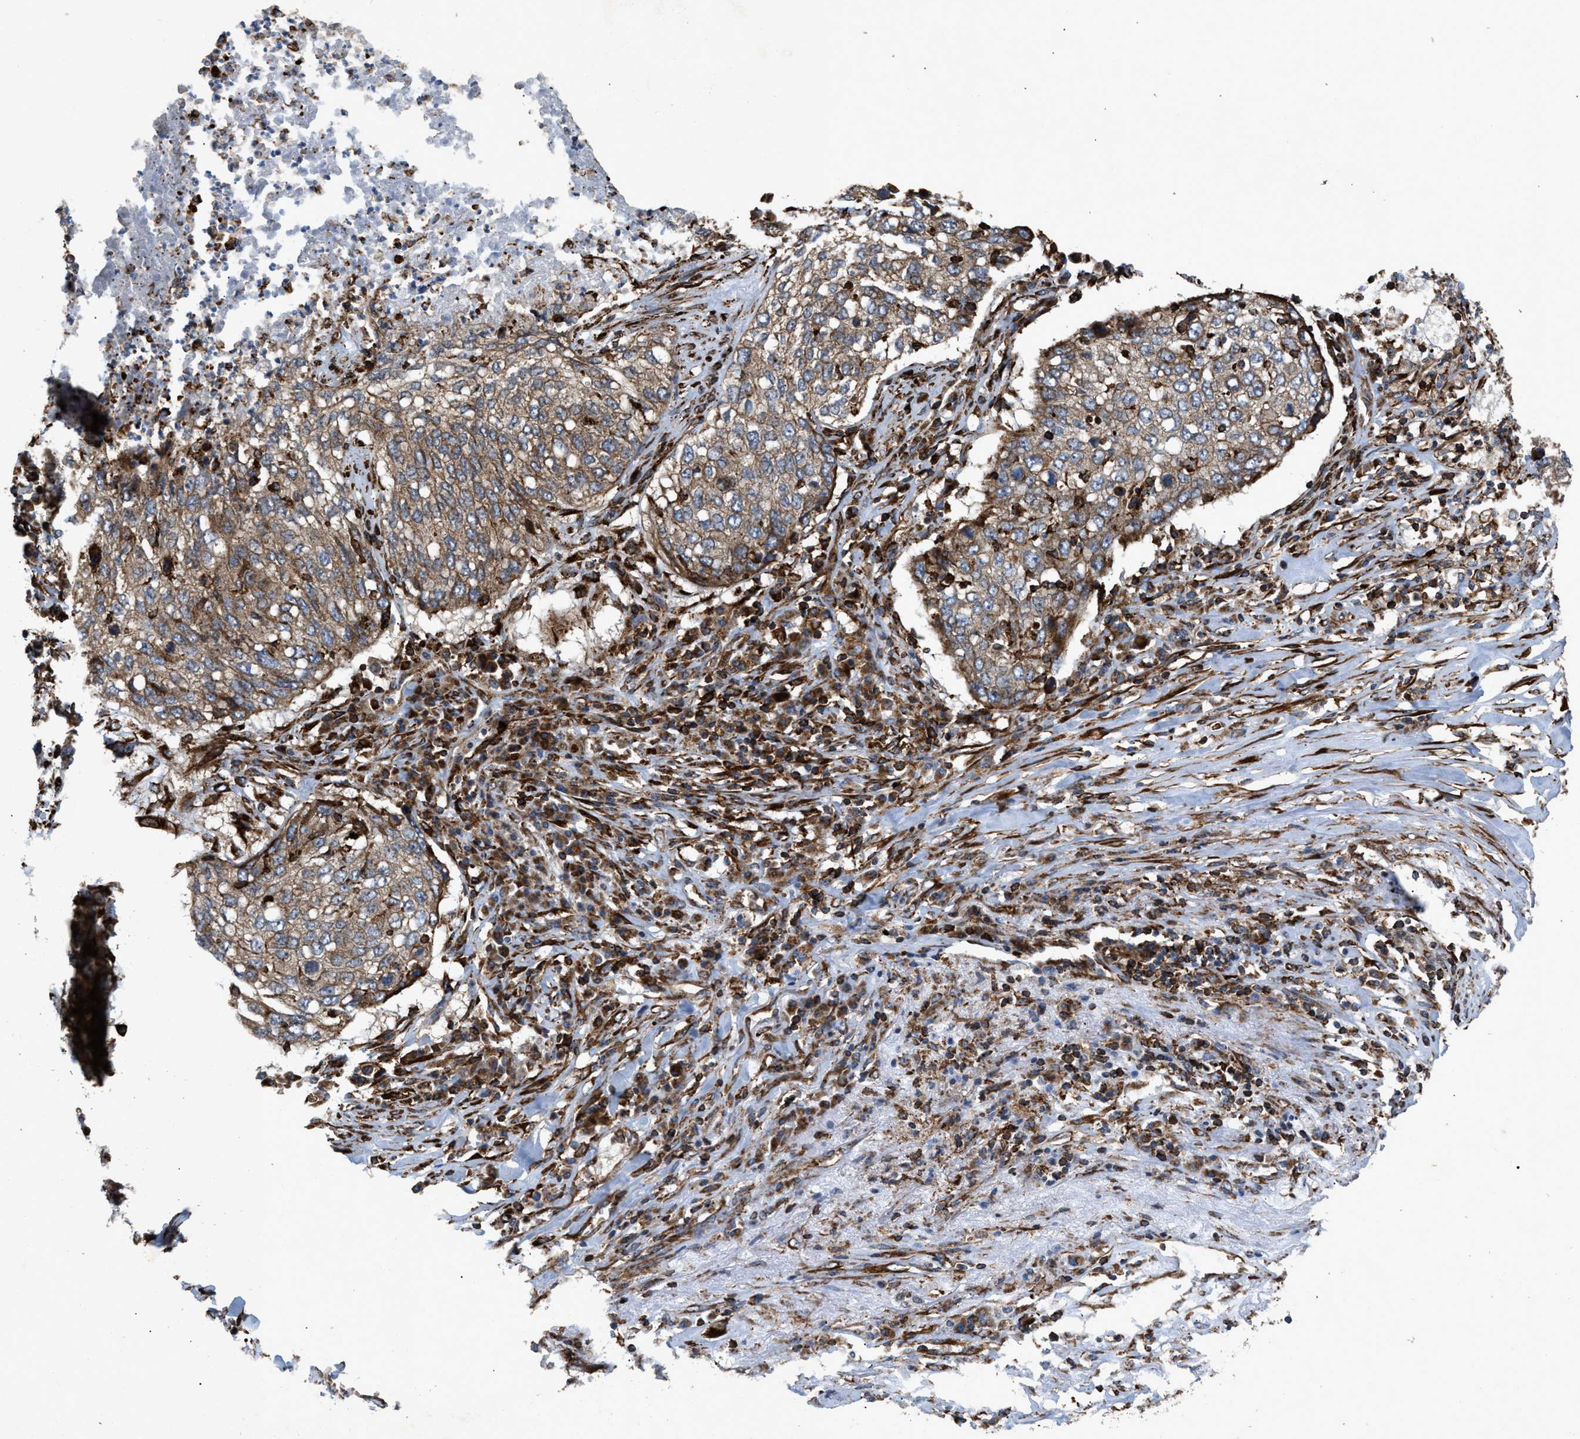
{"staining": {"intensity": "moderate", "quantity": ">75%", "location": "cytoplasmic/membranous"}, "tissue": "lung cancer", "cell_type": "Tumor cells", "image_type": "cancer", "snomed": [{"axis": "morphology", "description": "Squamous cell carcinoma, NOS"}, {"axis": "topography", "description": "Lung"}], "caption": "Immunohistochemical staining of human lung squamous cell carcinoma shows medium levels of moderate cytoplasmic/membranous staining in approximately >75% of tumor cells.", "gene": "EGLN1", "patient": {"sex": "female", "age": 63}}